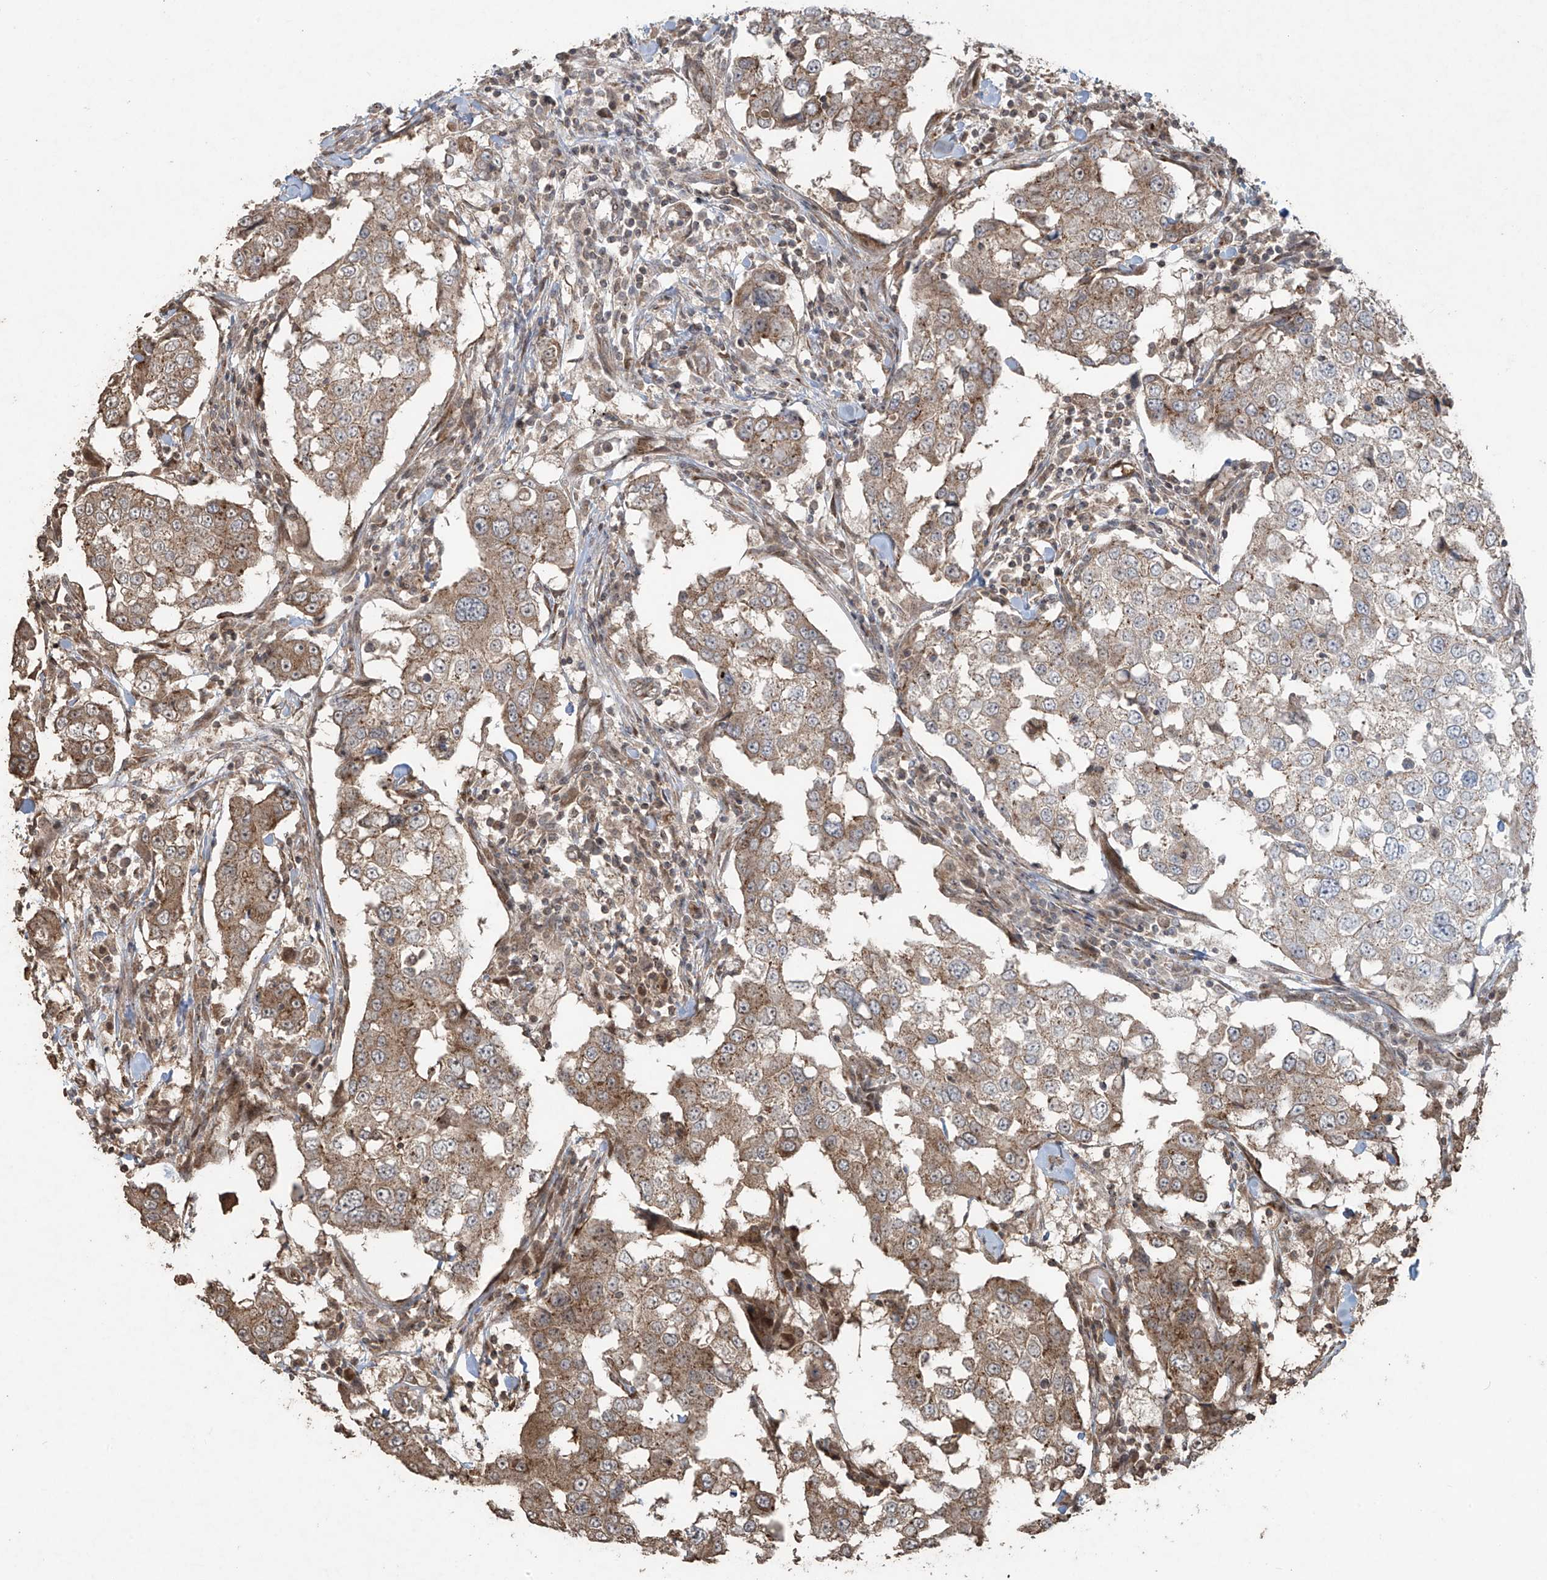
{"staining": {"intensity": "moderate", "quantity": "25%-75%", "location": "cytoplasmic/membranous"}, "tissue": "breast cancer", "cell_type": "Tumor cells", "image_type": "cancer", "snomed": [{"axis": "morphology", "description": "Duct carcinoma"}, {"axis": "topography", "description": "Breast"}], "caption": "Protein staining reveals moderate cytoplasmic/membranous staining in about 25%-75% of tumor cells in breast cancer (infiltrating ductal carcinoma).", "gene": "PGPEP1", "patient": {"sex": "female", "age": 27}}